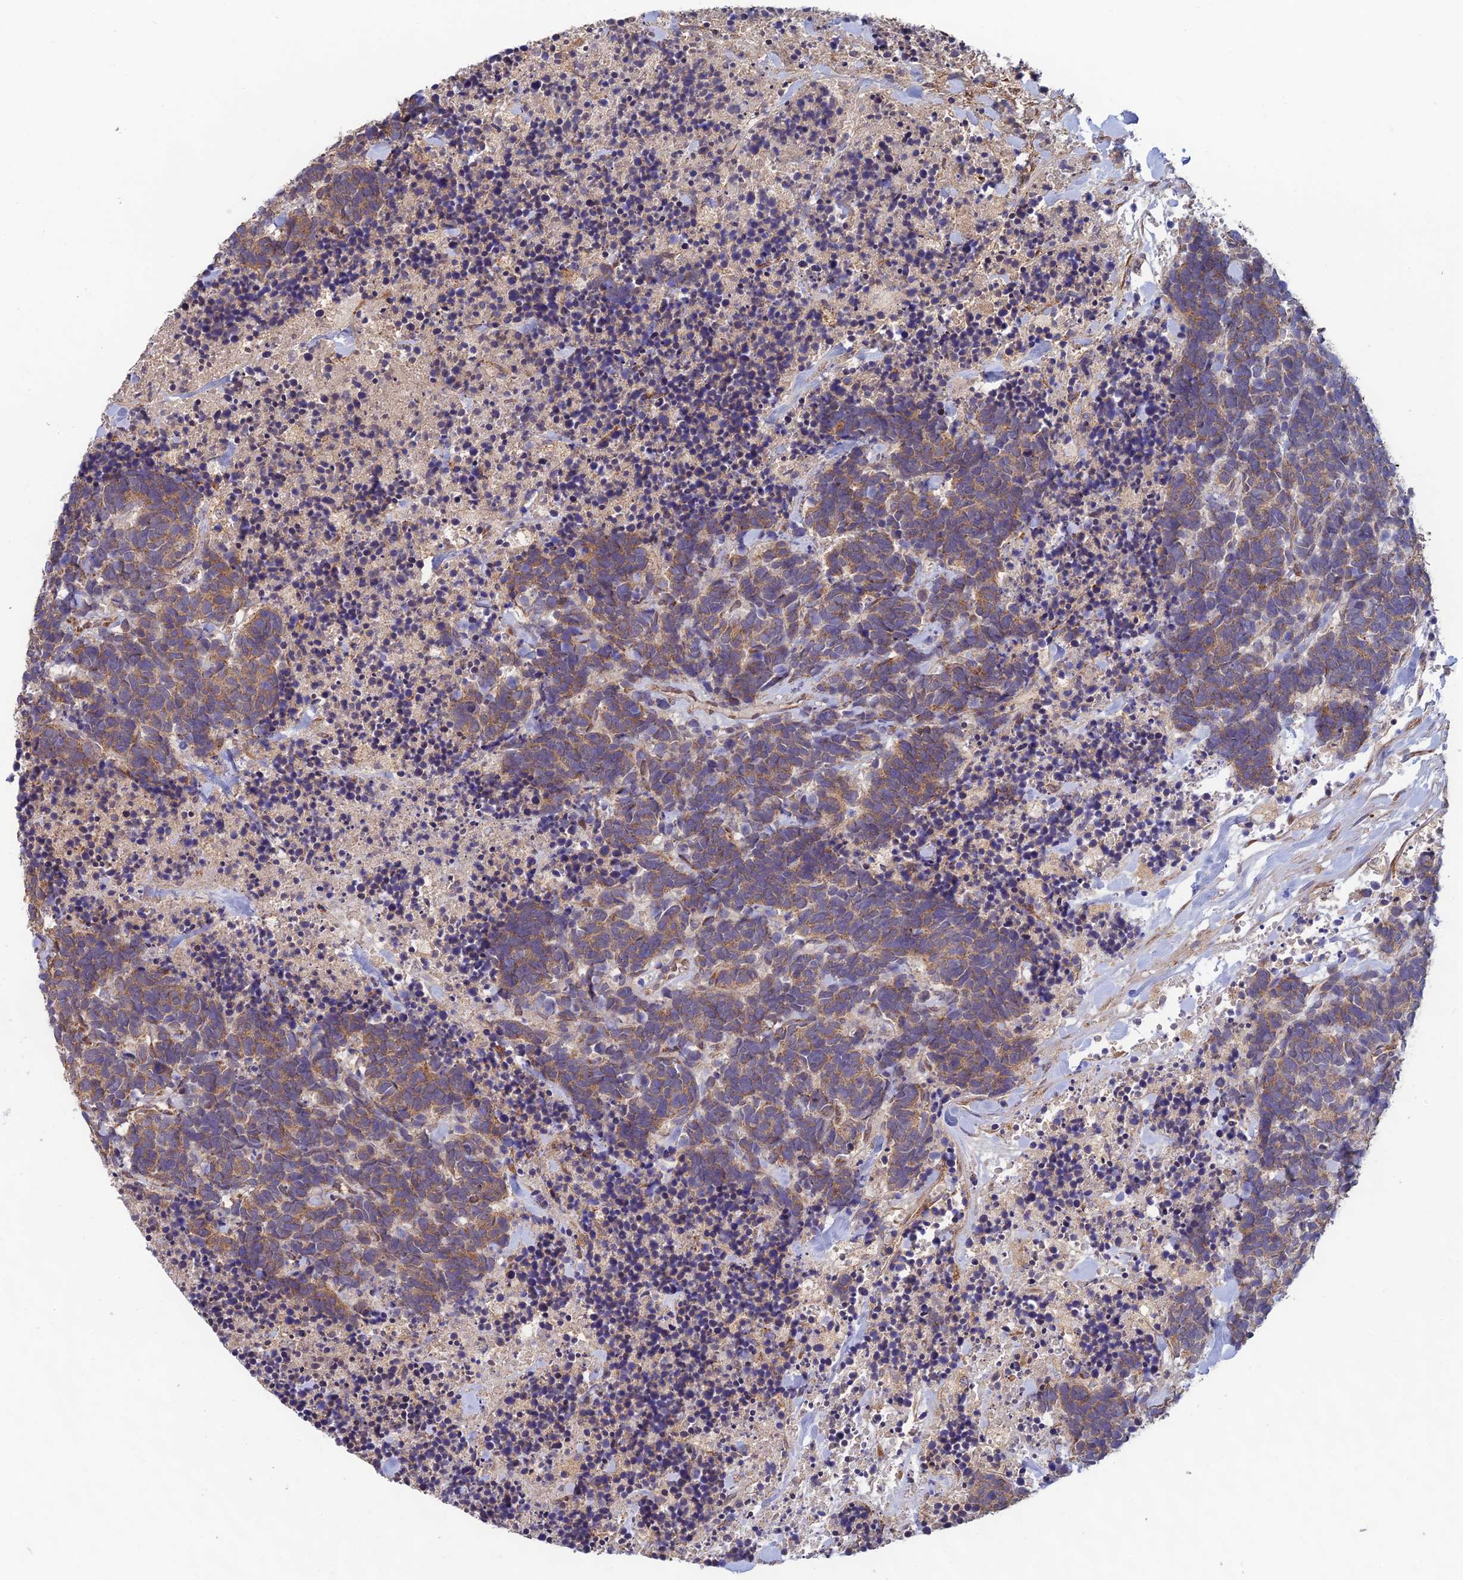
{"staining": {"intensity": "moderate", "quantity": ">75%", "location": "cytoplasmic/membranous"}, "tissue": "carcinoid", "cell_type": "Tumor cells", "image_type": "cancer", "snomed": [{"axis": "morphology", "description": "Carcinoma, NOS"}, {"axis": "morphology", "description": "Carcinoid, malignant, NOS"}, {"axis": "topography", "description": "Prostate"}], "caption": "High-magnification brightfield microscopy of carcinoid (malignant) stained with DAB (3,3'-diaminobenzidine) (brown) and counterstained with hematoxylin (blue). tumor cells exhibit moderate cytoplasmic/membranous expression is appreciated in approximately>75% of cells.", "gene": "MRNIP", "patient": {"sex": "male", "age": 57}}